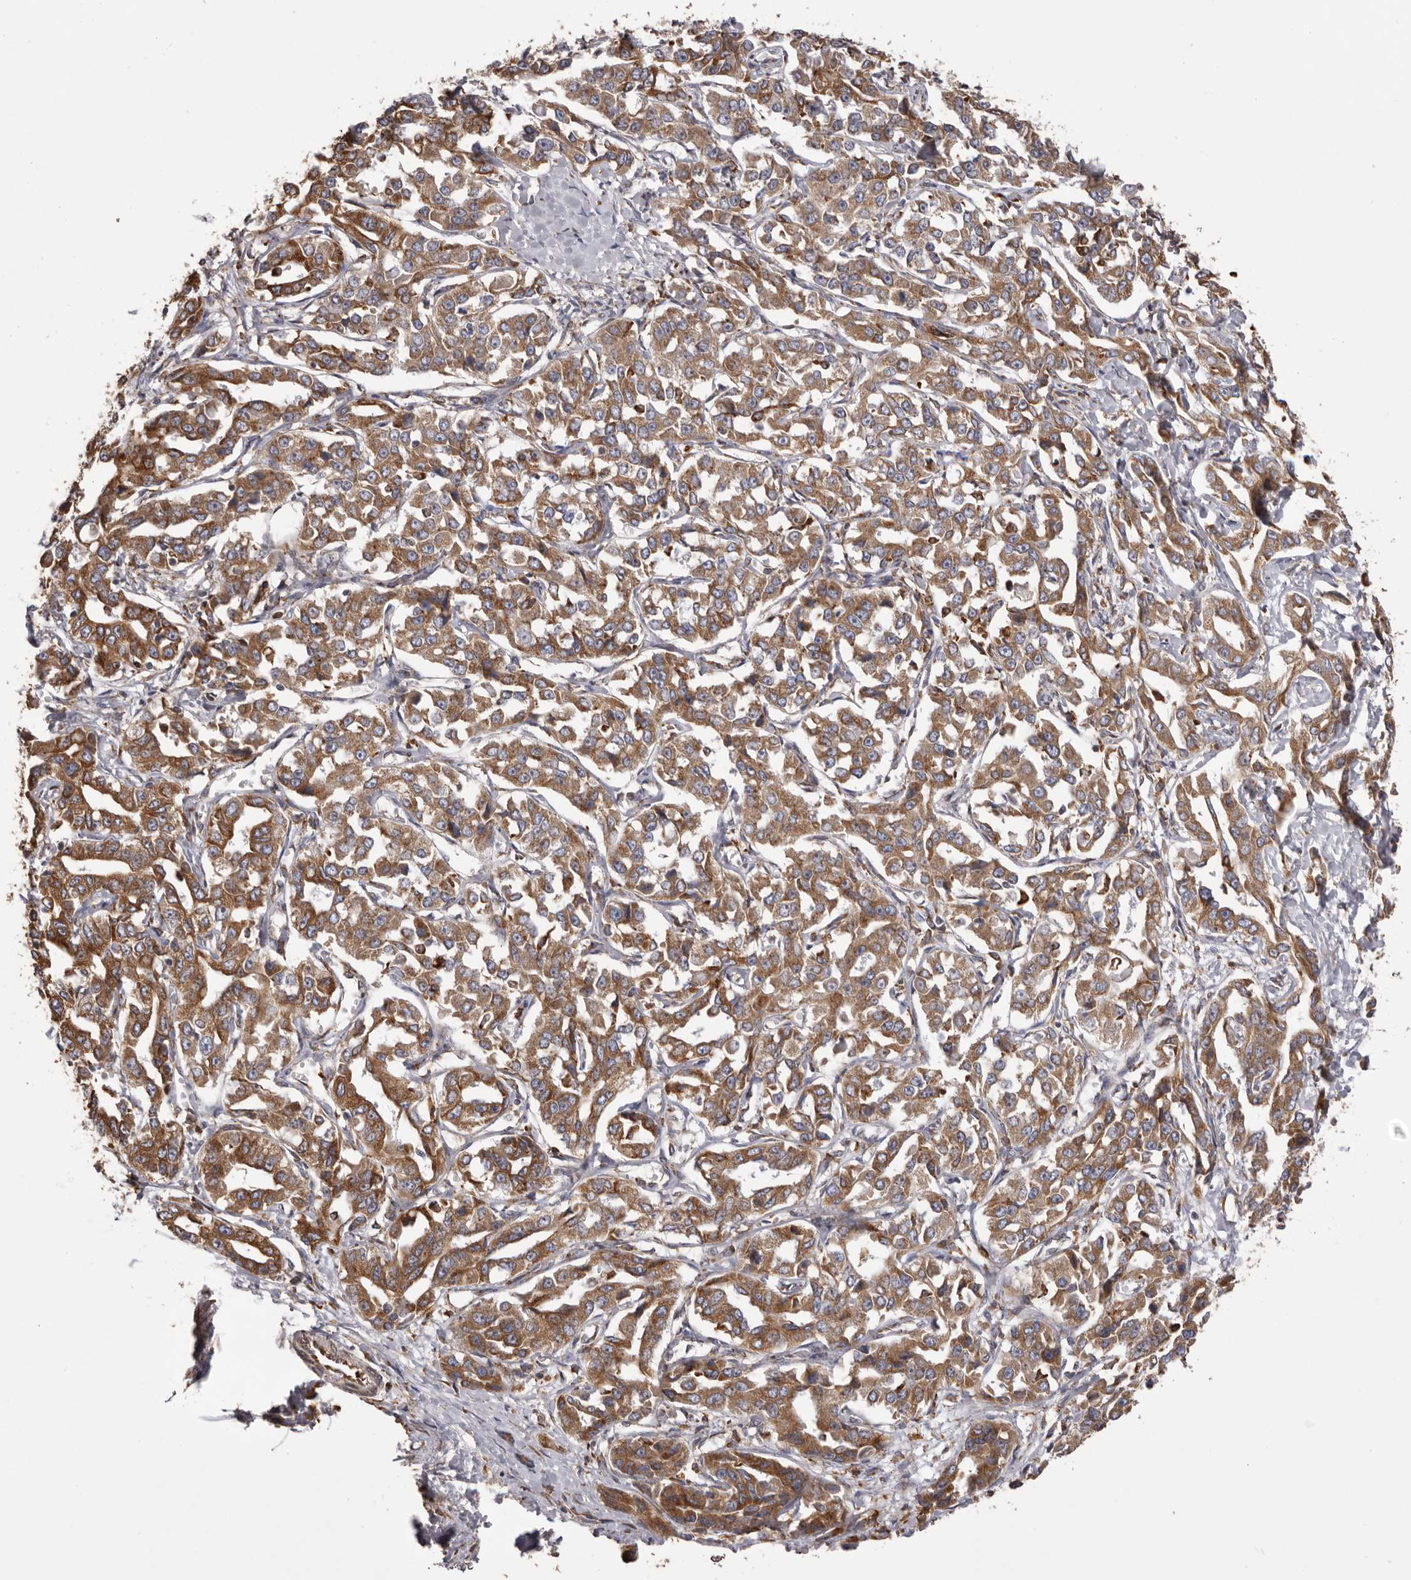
{"staining": {"intensity": "moderate", "quantity": ">75%", "location": "cytoplasmic/membranous"}, "tissue": "liver cancer", "cell_type": "Tumor cells", "image_type": "cancer", "snomed": [{"axis": "morphology", "description": "Cholangiocarcinoma"}, {"axis": "topography", "description": "Liver"}], "caption": "Liver cancer (cholangiocarcinoma) was stained to show a protein in brown. There is medium levels of moderate cytoplasmic/membranous positivity in about >75% of tumor cells.", "gene": "QRSL1", "patient": {"sex": "male", "age": 59}}